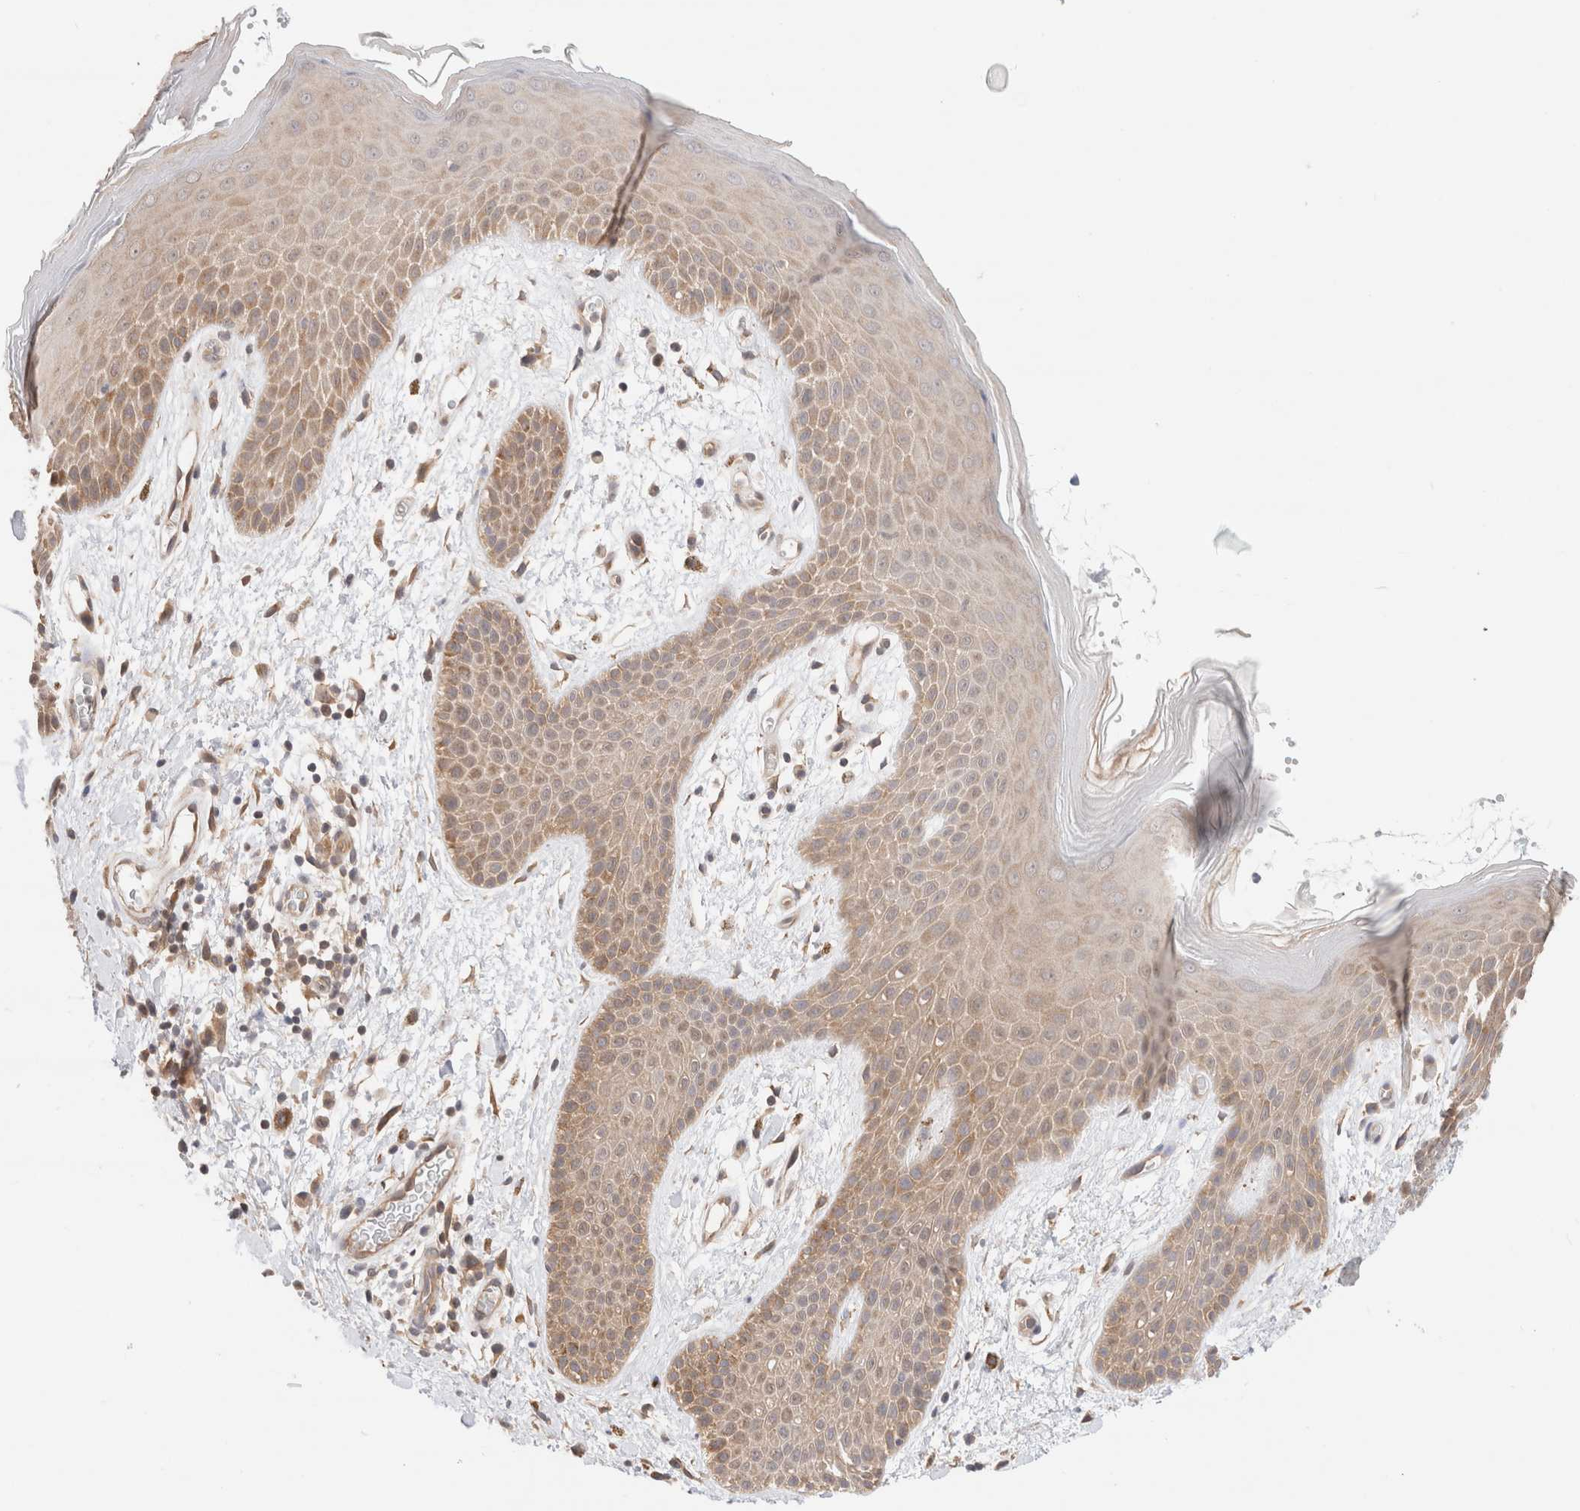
{"staining": {"intensity": "weak", "quantity": "25%-75%", "location": "cytoplasmic/membranous"}, "tissue": "skin", "cell_type": "Epidermal cells", "image_type": "normal", "snomed": [{"axis": "morphology", "description": "Normal tissue, NOS"}, {"axis": "topography", "description": "Anal"}], "caption": "Immunohistochemical staining of normal skin reveals 25%-75% levels of weak cytoplasmic/membranous protein expression in about 25%-75% of epidermal cells.", "gene": "C17orf97", "patient": {"sex": "male", "age": 74}}